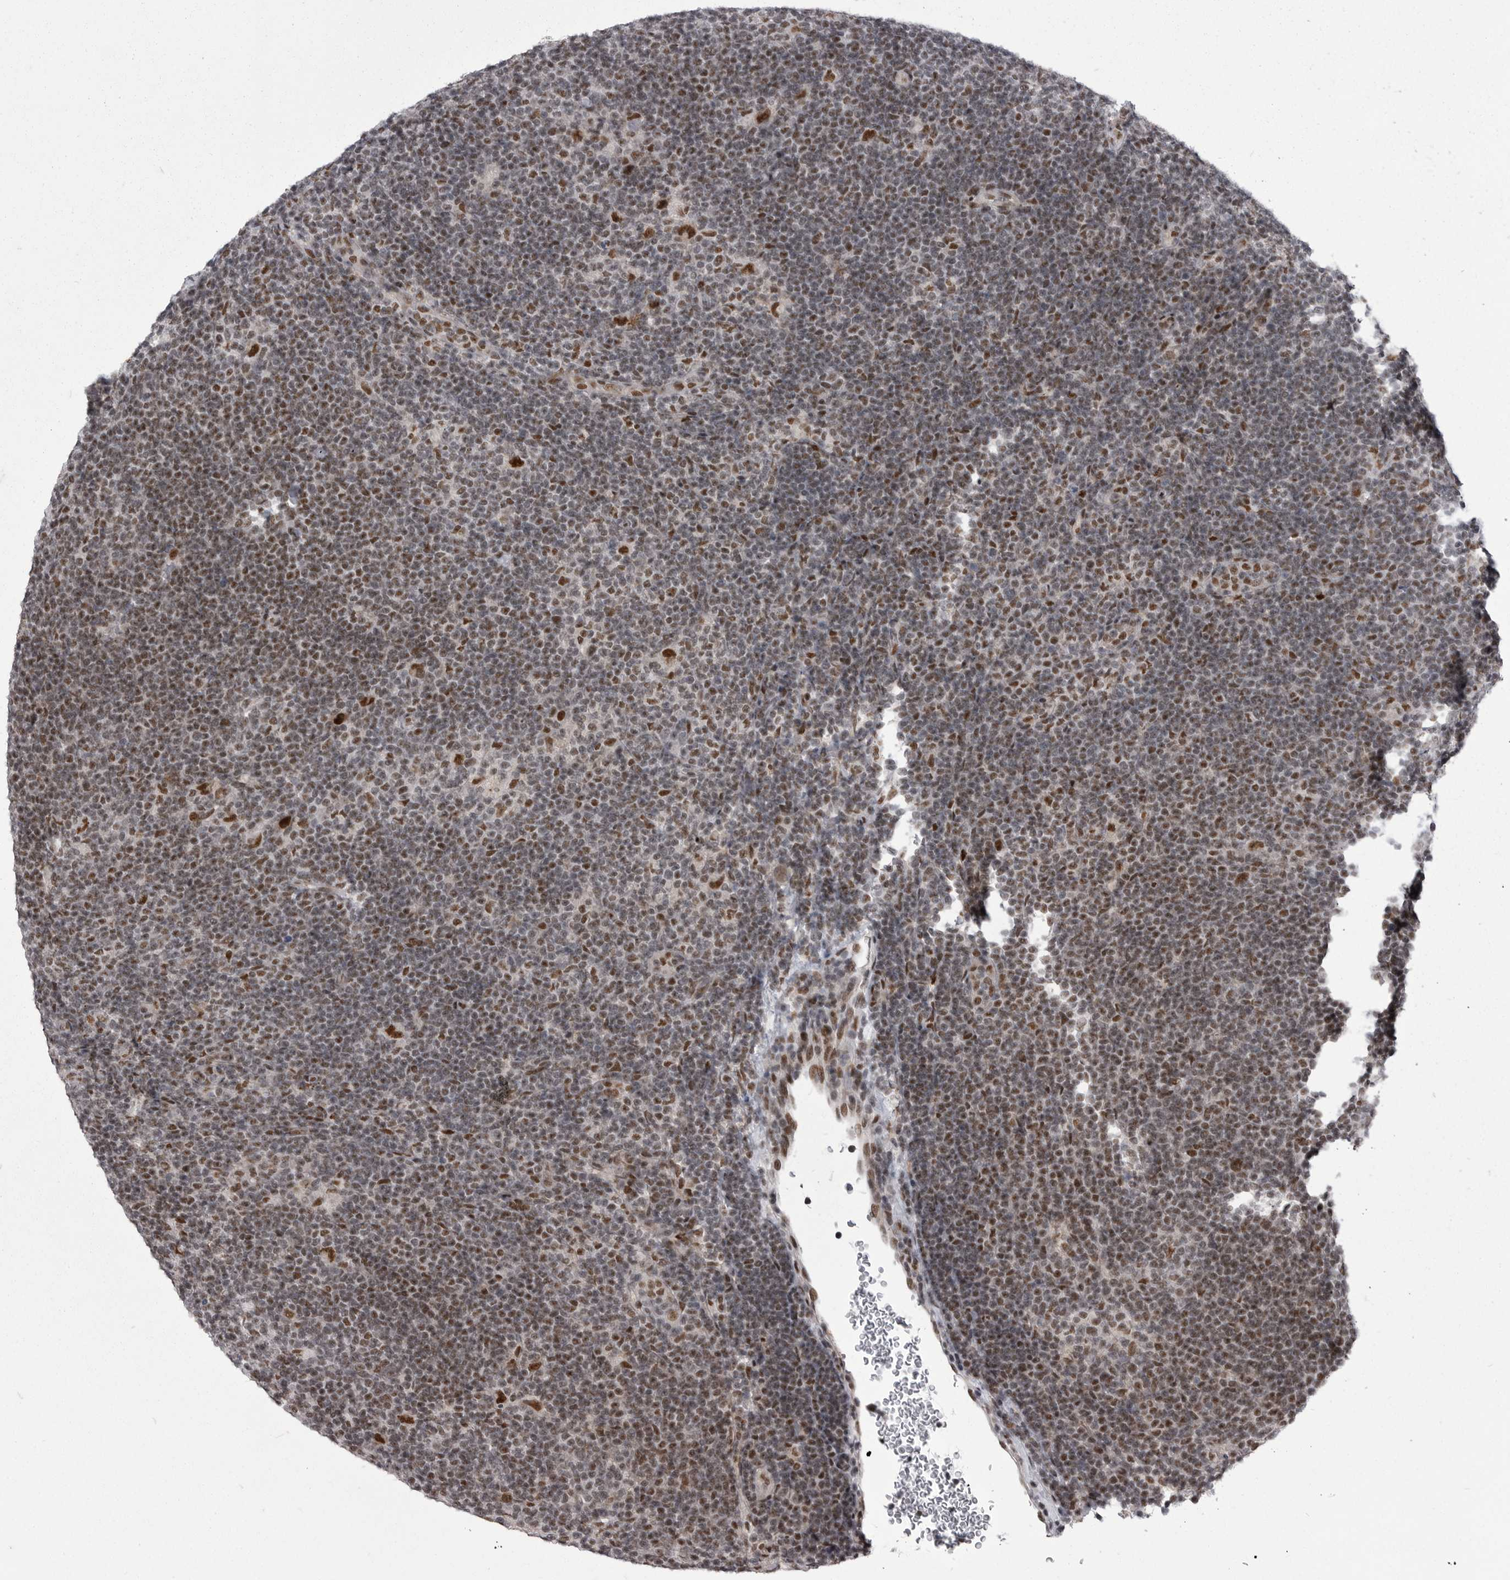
{"staining": {"intensity": "strong", "quantity": ">75%", "location": "nuclear"}, "tissue": "lymphoma", "cell_type": "Tumor cells", "image_type": "cancer", "snomed": [{"axis": "morphology", "description": "Hodgkin's disease, NOS"}, {"axis": "topography", "description": "Lymph node"}], "caption": "Immunohistochemical staining of lymphoma shows high levels of strong nuclear positivity in approximately >75% of tumor cells. The protein is shown in brown color, while the nuclei are stained blue.", "gene": "MEPCE", "patient": {"sex": "female", "age": 57}}